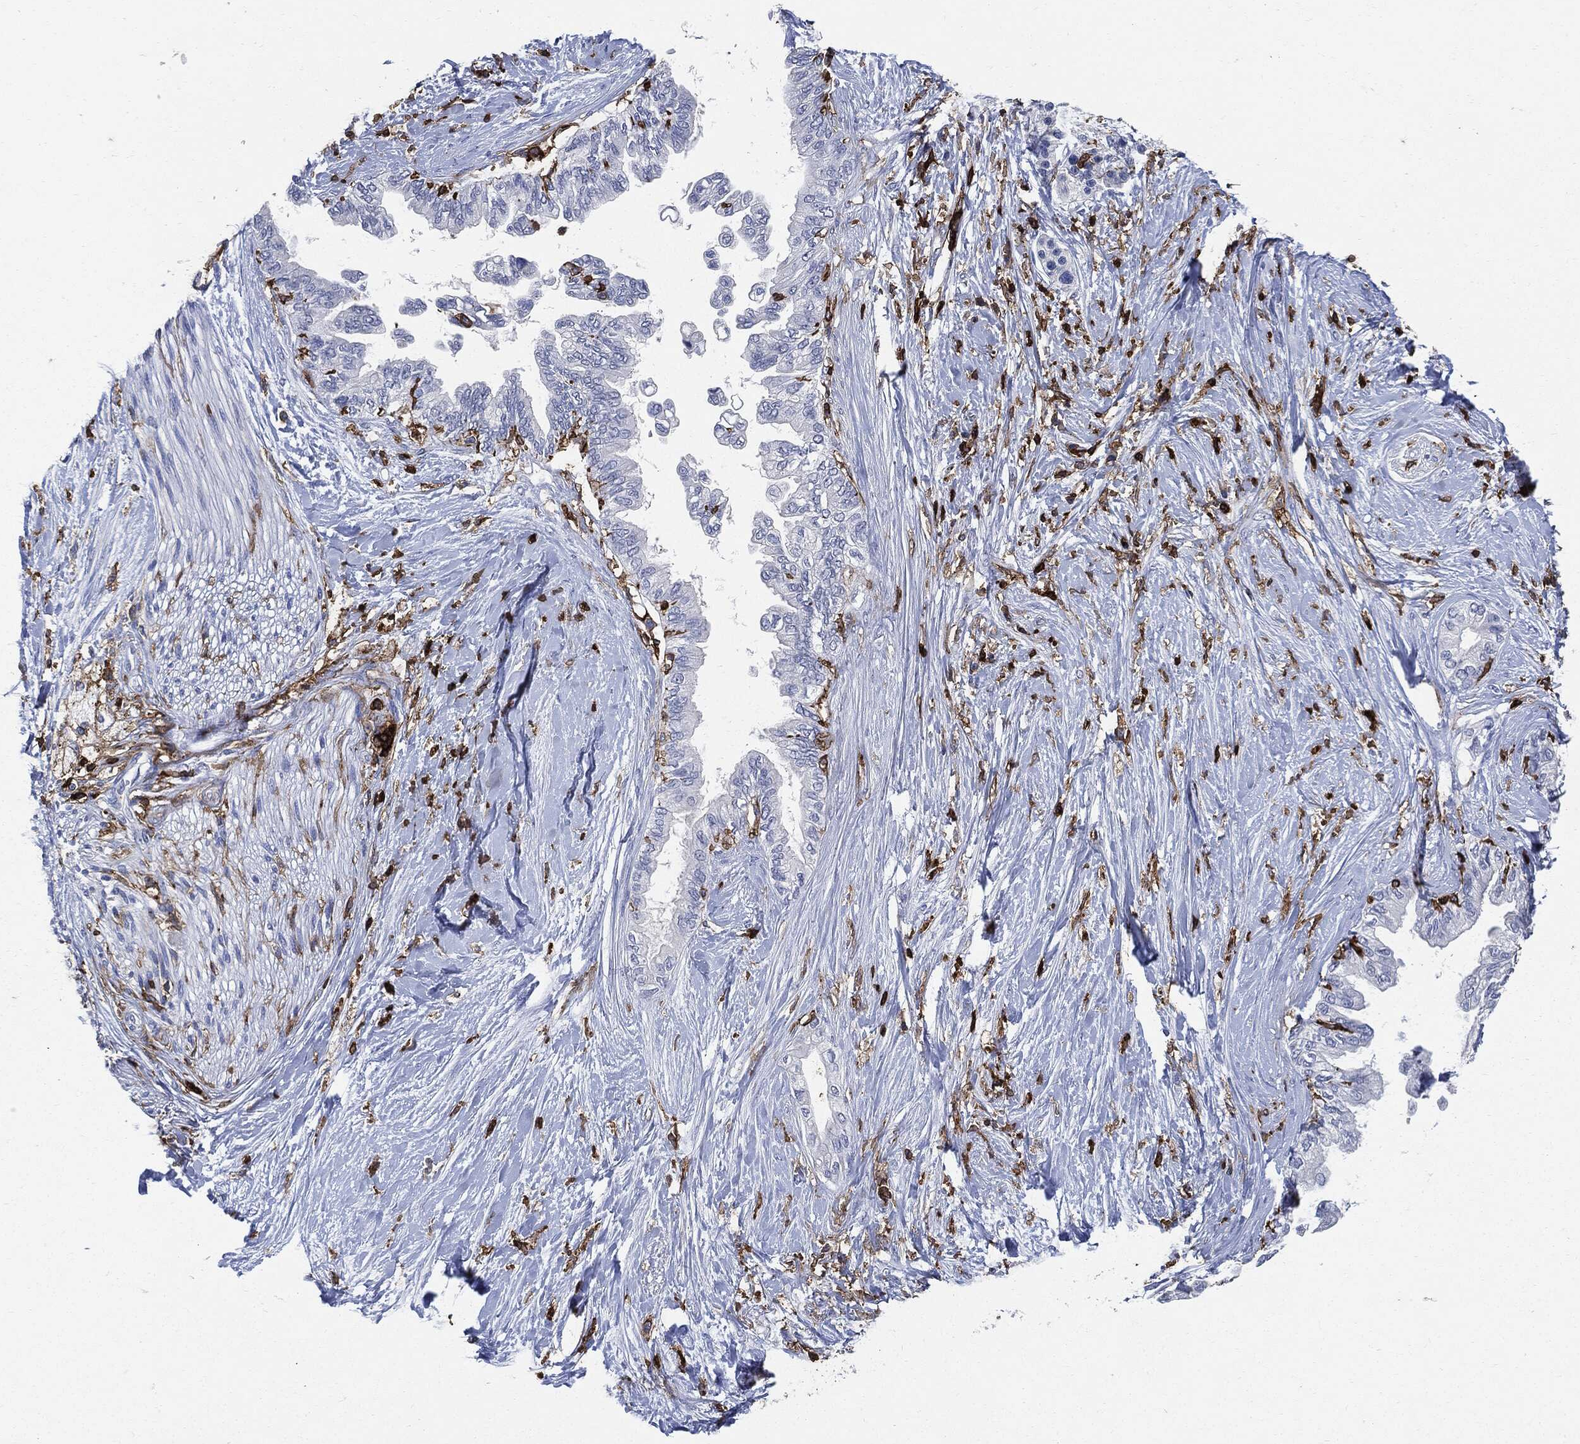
{"staining": {"intensity": "negative", "quantity": "none", "location": "none"}, "tissue": "pancreatic cancer", "cell_type": "Tumor cells", "image_type": "cancer", "snomed": [{"axis": "morphology", "description": "Normal tissue, NOS"}, {"axis": "morphology", "description": "Adenocarcinoma, NOS"}, {"axis": "topography", "description": "Pancreas"}, {"axis": "topography", "description": "Duodenum"}], "caption": "DAB (3,3'-diaminobenzidine) immunohistochemical staining of human pancreatic adenocarcinoma reveals no significant expression in tumor cells.", "gene": "PTPRC", "patient": {"sex": "female", "age": 60}}